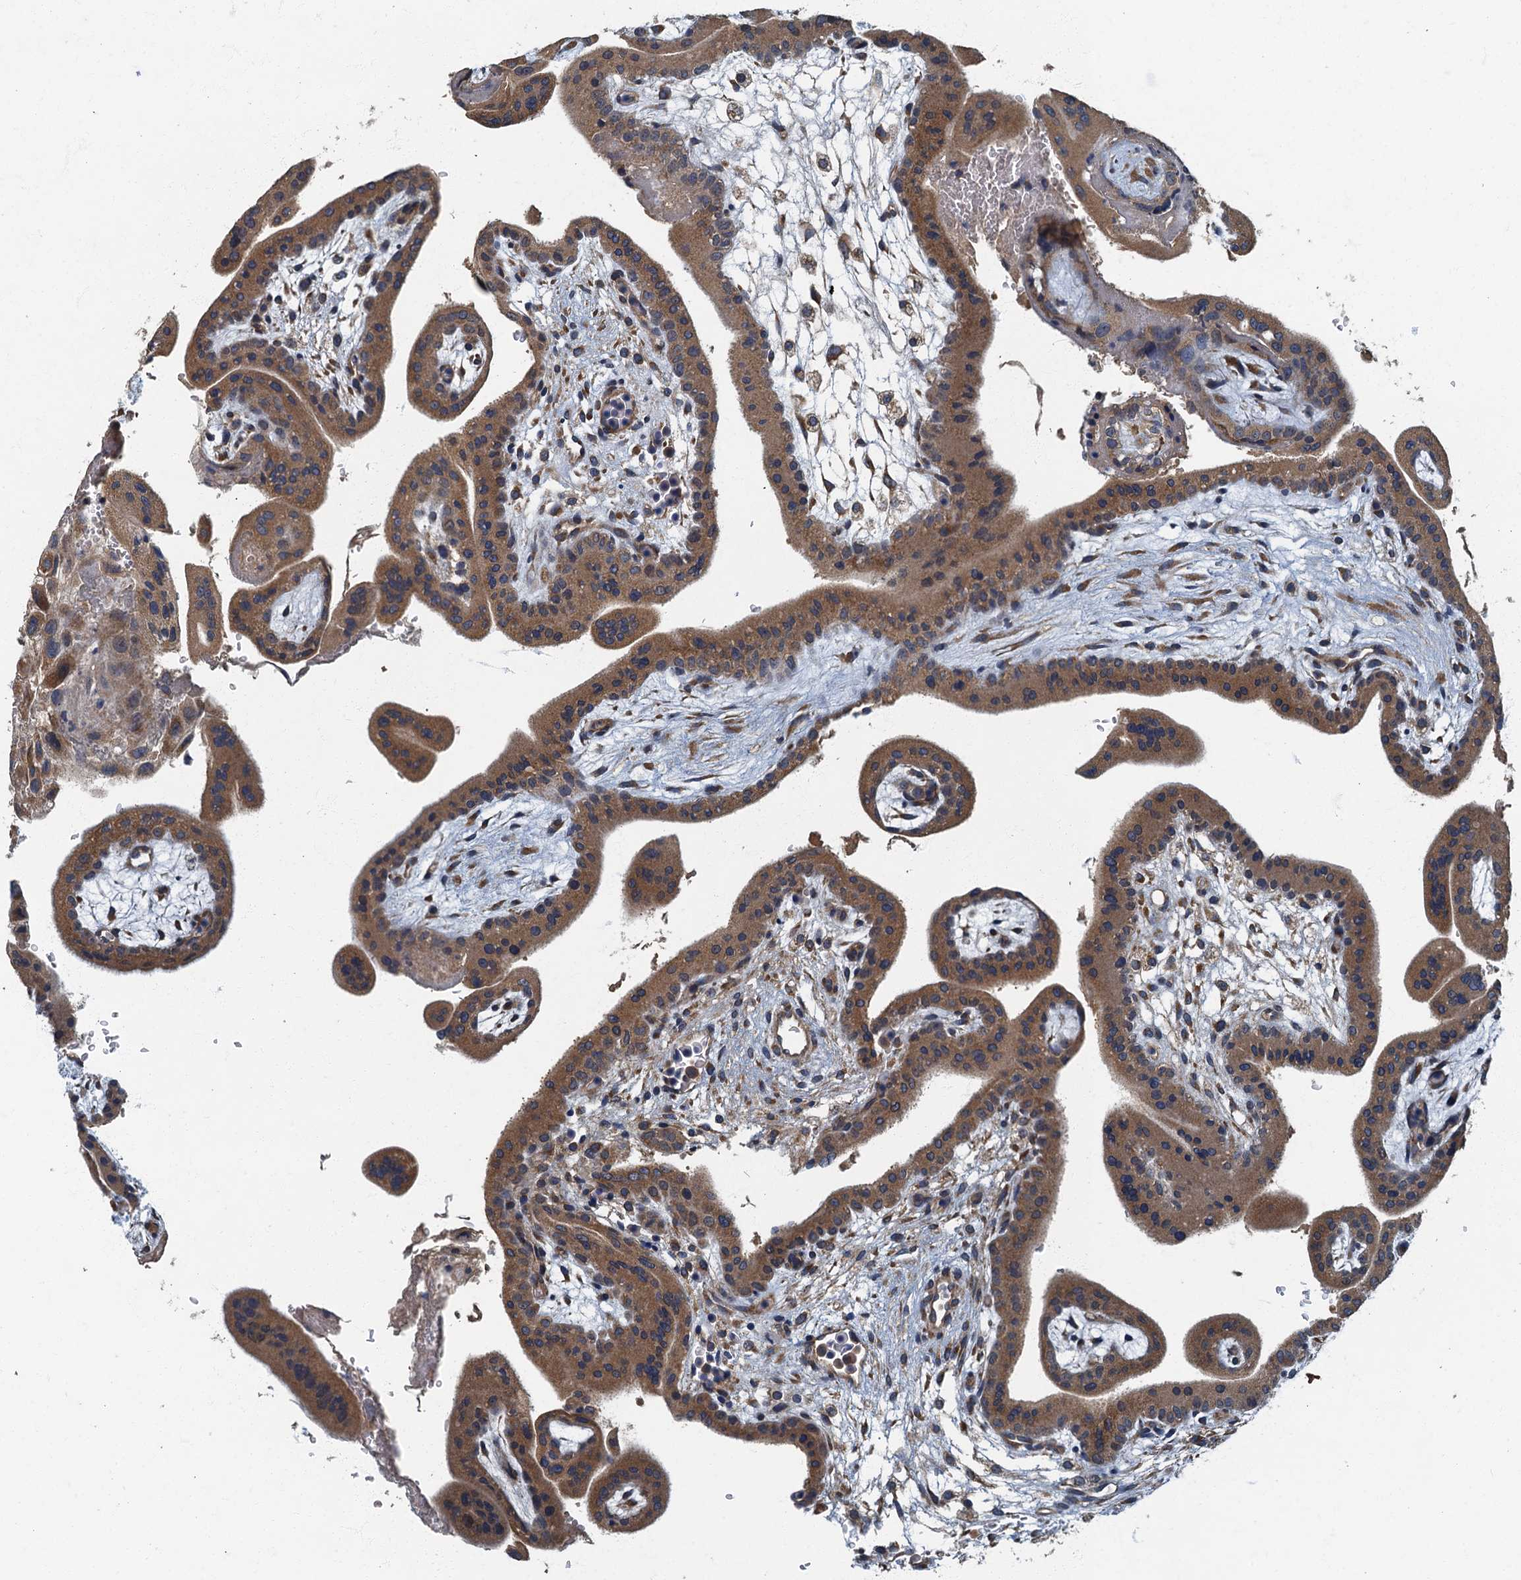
{"staining": {"intensity": "moderate", "quantity": ">75%", "location": "cytoplasmic/membranous"}, "tissue": "placenta", "cell_type": "Trophoblastic cells", "image_type": "normal", "snomed": [{"axis": "morphology", "description": "Normal tissue, NOS"}, {"axis": "topography", "description": "Placenta"}], "caption": "The image displays staining of normal placenta, revealing moderate cytoplasmic/membranous protein staining (brown color) within trophoblastic cells. Nuclei are stained in blue.", "gene": "DDX49", "patient": {"sex": "female", "age": 35}}